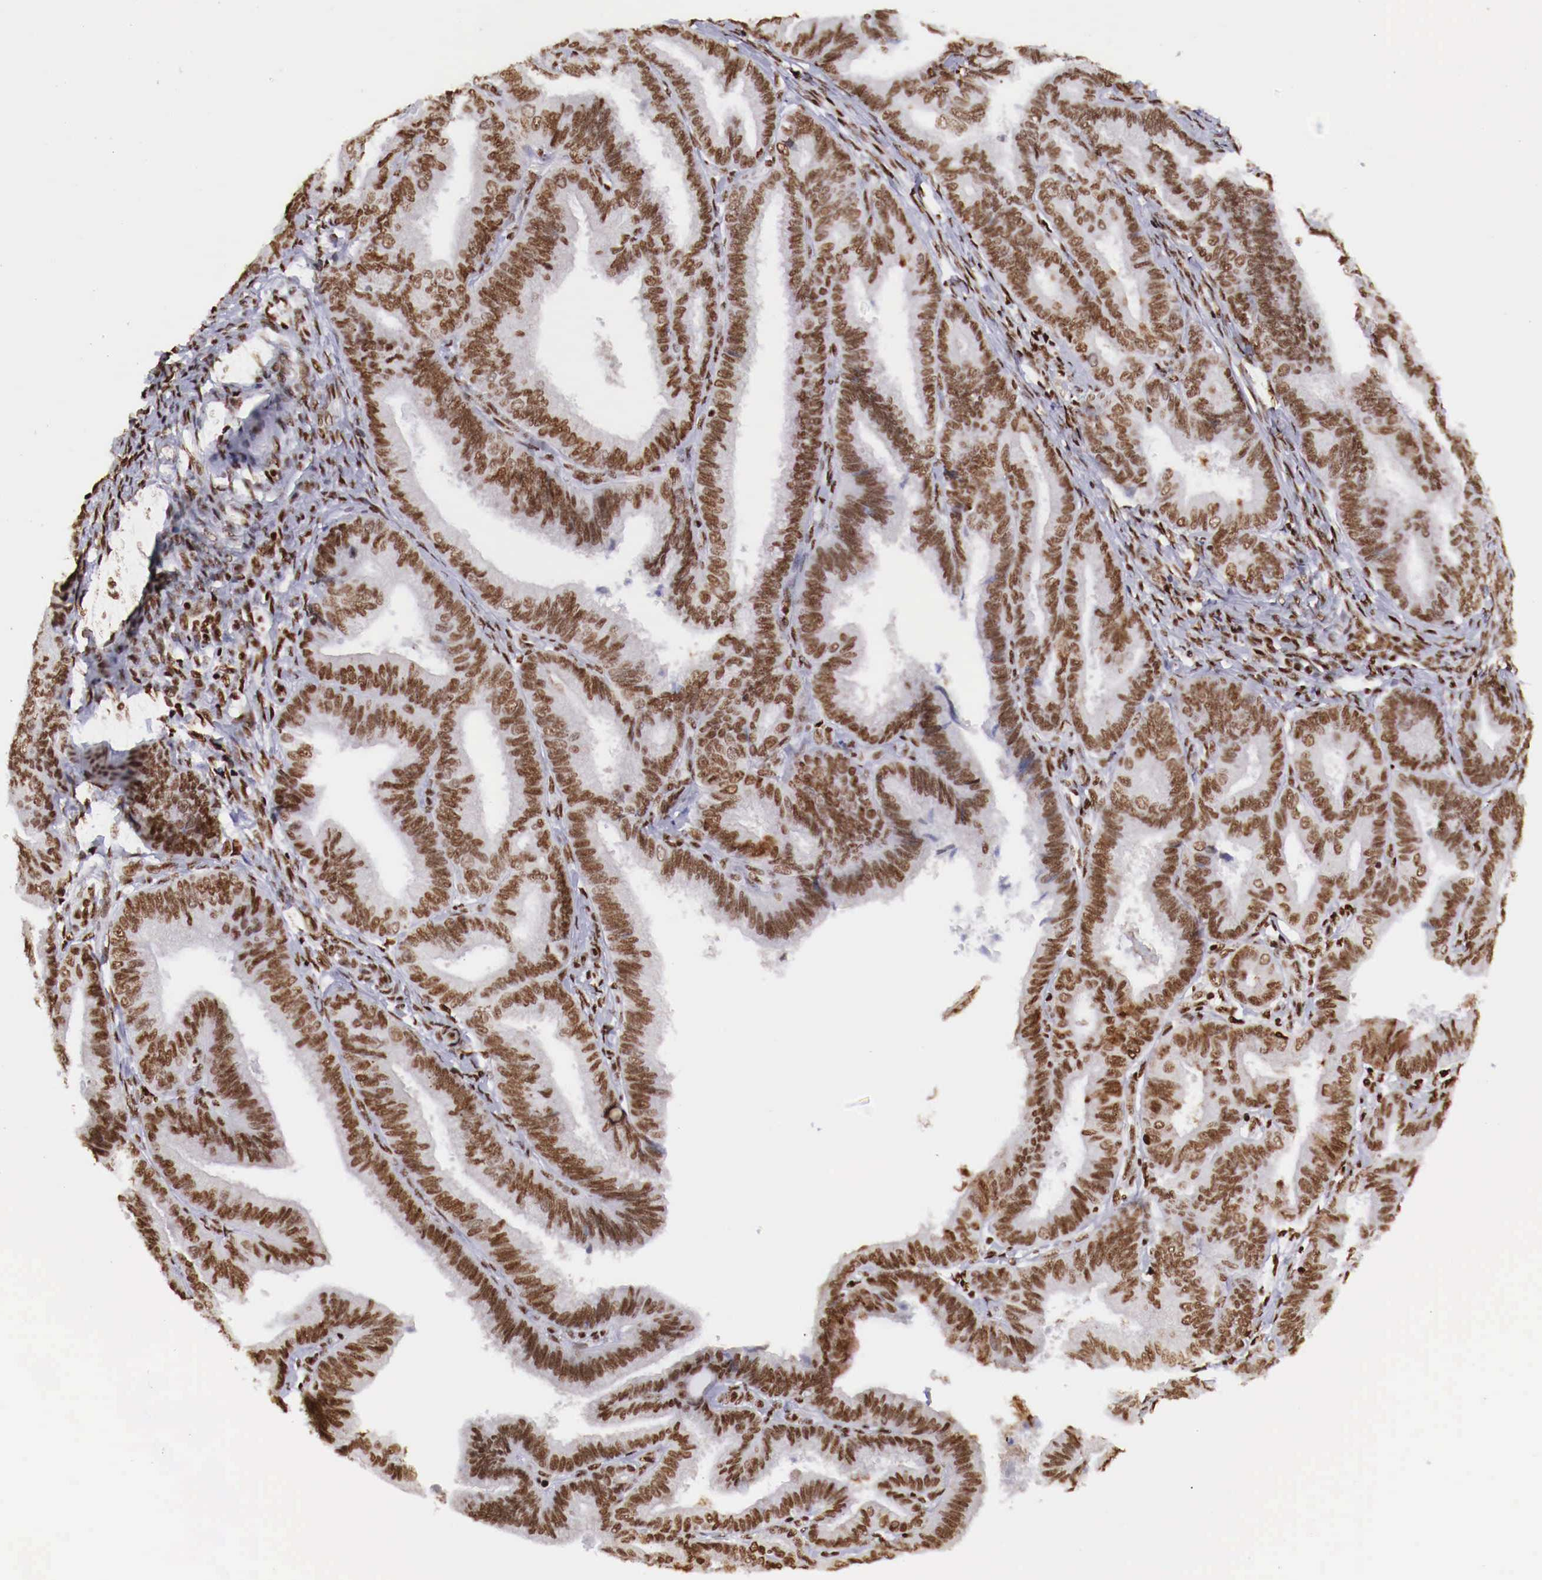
{"staining": {"intensity": "moderate", "quantity": ">75%", "location": "nuclear"}, "tissue": "endometrial cancer", "cell_type": "Tumor cells", "image_type": "cancer", "snomed": [{"axis": "morphology", "description": "Adenocarcinoma, NOS"}, {"axis": "topography", "description": "Endometrium"}], "caption": "Endometrial cancer tissue displays moderate nuclear staining in about >75% of tumor cells, visualized by immunohistochemistry.", "gene": "MAX", "patient": {"sex": "female", "age": 63}}